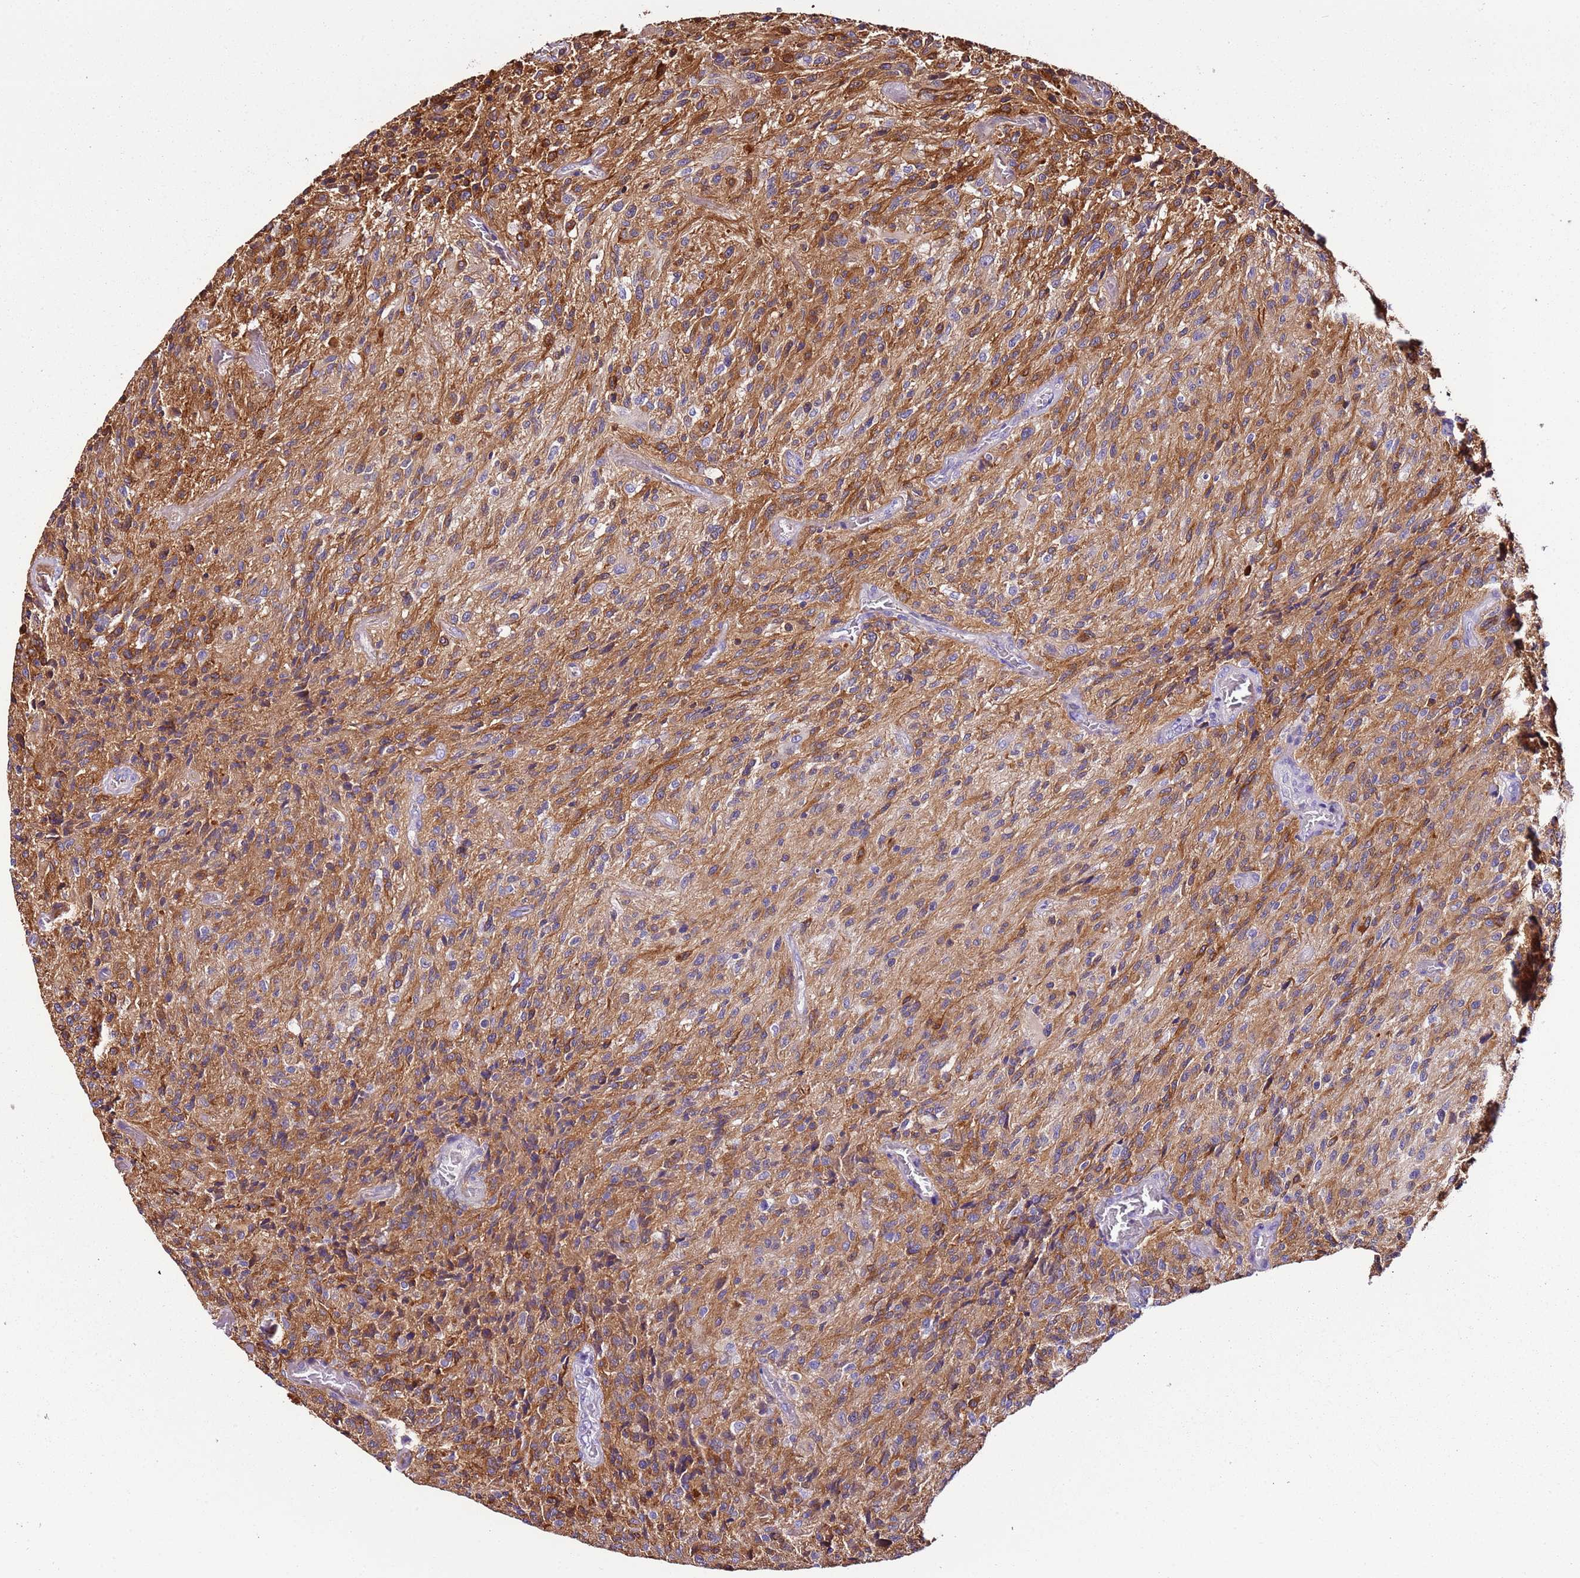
{"staining": {"intensity": "moderate", "quantity": "25%-75%", "location": "cytoplasmic/membranous"}, "tissue": "glioma", "cell_type": "Tumor cells", "image_type": "cancer", "snomed": [{"axis": "morphology", "description": "Normal tissue, NOS"}, {"axis": "morphology", "description": "Glioma, malignant, High grade"}, {"axis": "topography", "description": "Cerebral cortex"}], "caption": "A brown stain labels moderate cytoplasmic/membranous positivity of a protein in human glioma tumor cells.", "gene": "FAM174C", "patient": {"sex": "male", "age": 56}}